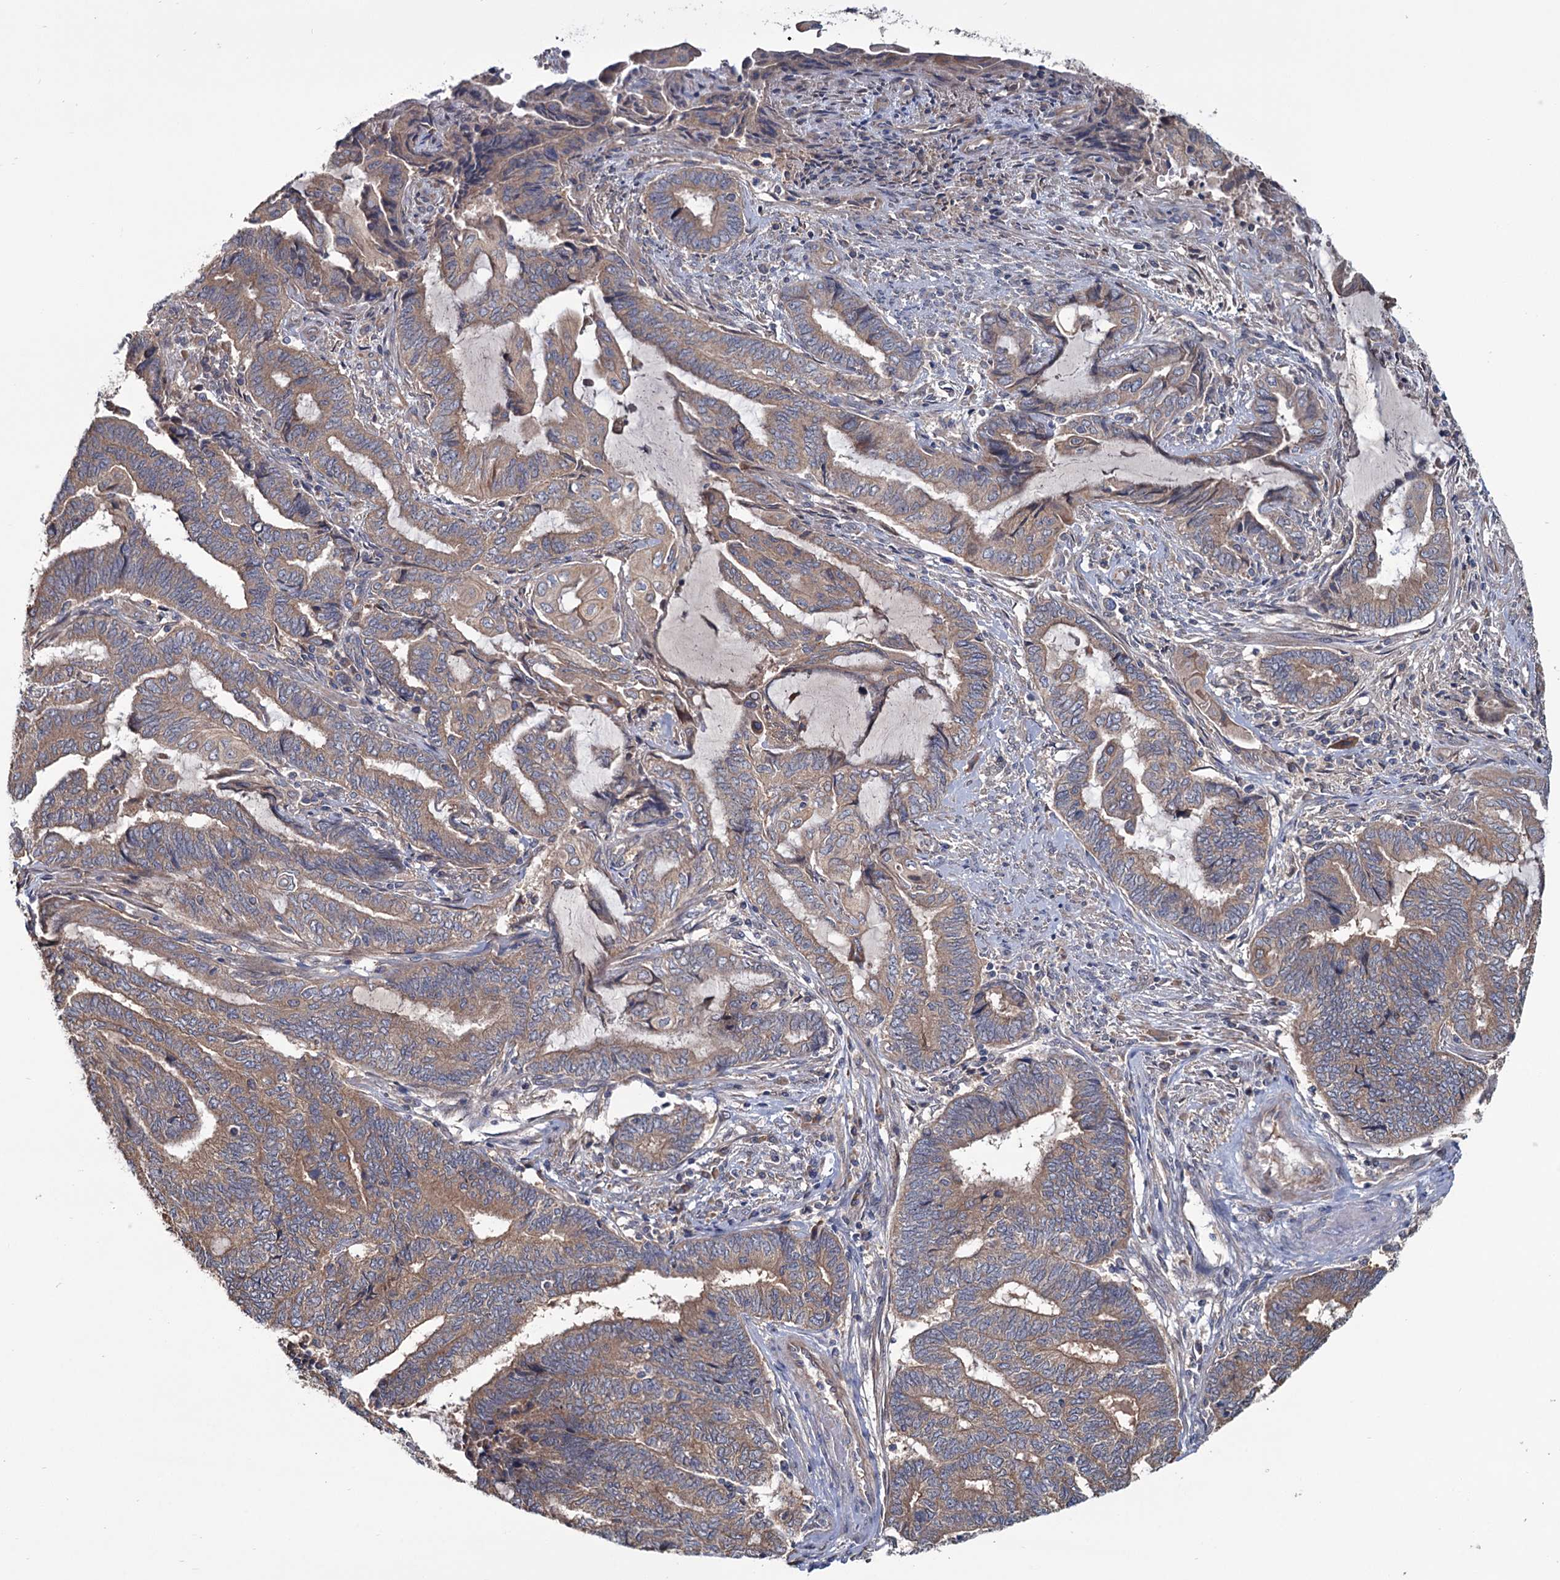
{"staining": {"intensity": "moderate", "quantity": "25%-75%", "location": "cytoplasmic/membranous"}, "tissue": "endometrial cancer", "cell_type": "Tumor cells", "image_type": "cancer", "snomed": [{"axis": "morphology", "description": "Adenocarcinoma, NOS"}, {"axis": "topography", "description": "Uterus"}, {"axis": "topography", "description": "Endometrium"}], "caption": "A micrograph of endometrial cancer (adenocarcinoma) stained for a protein shows moderate cytoplasmic/membranous brown staining in tumor cells.", "gene": "MTRR", "patient": {"sex": "female", "age": 70}}